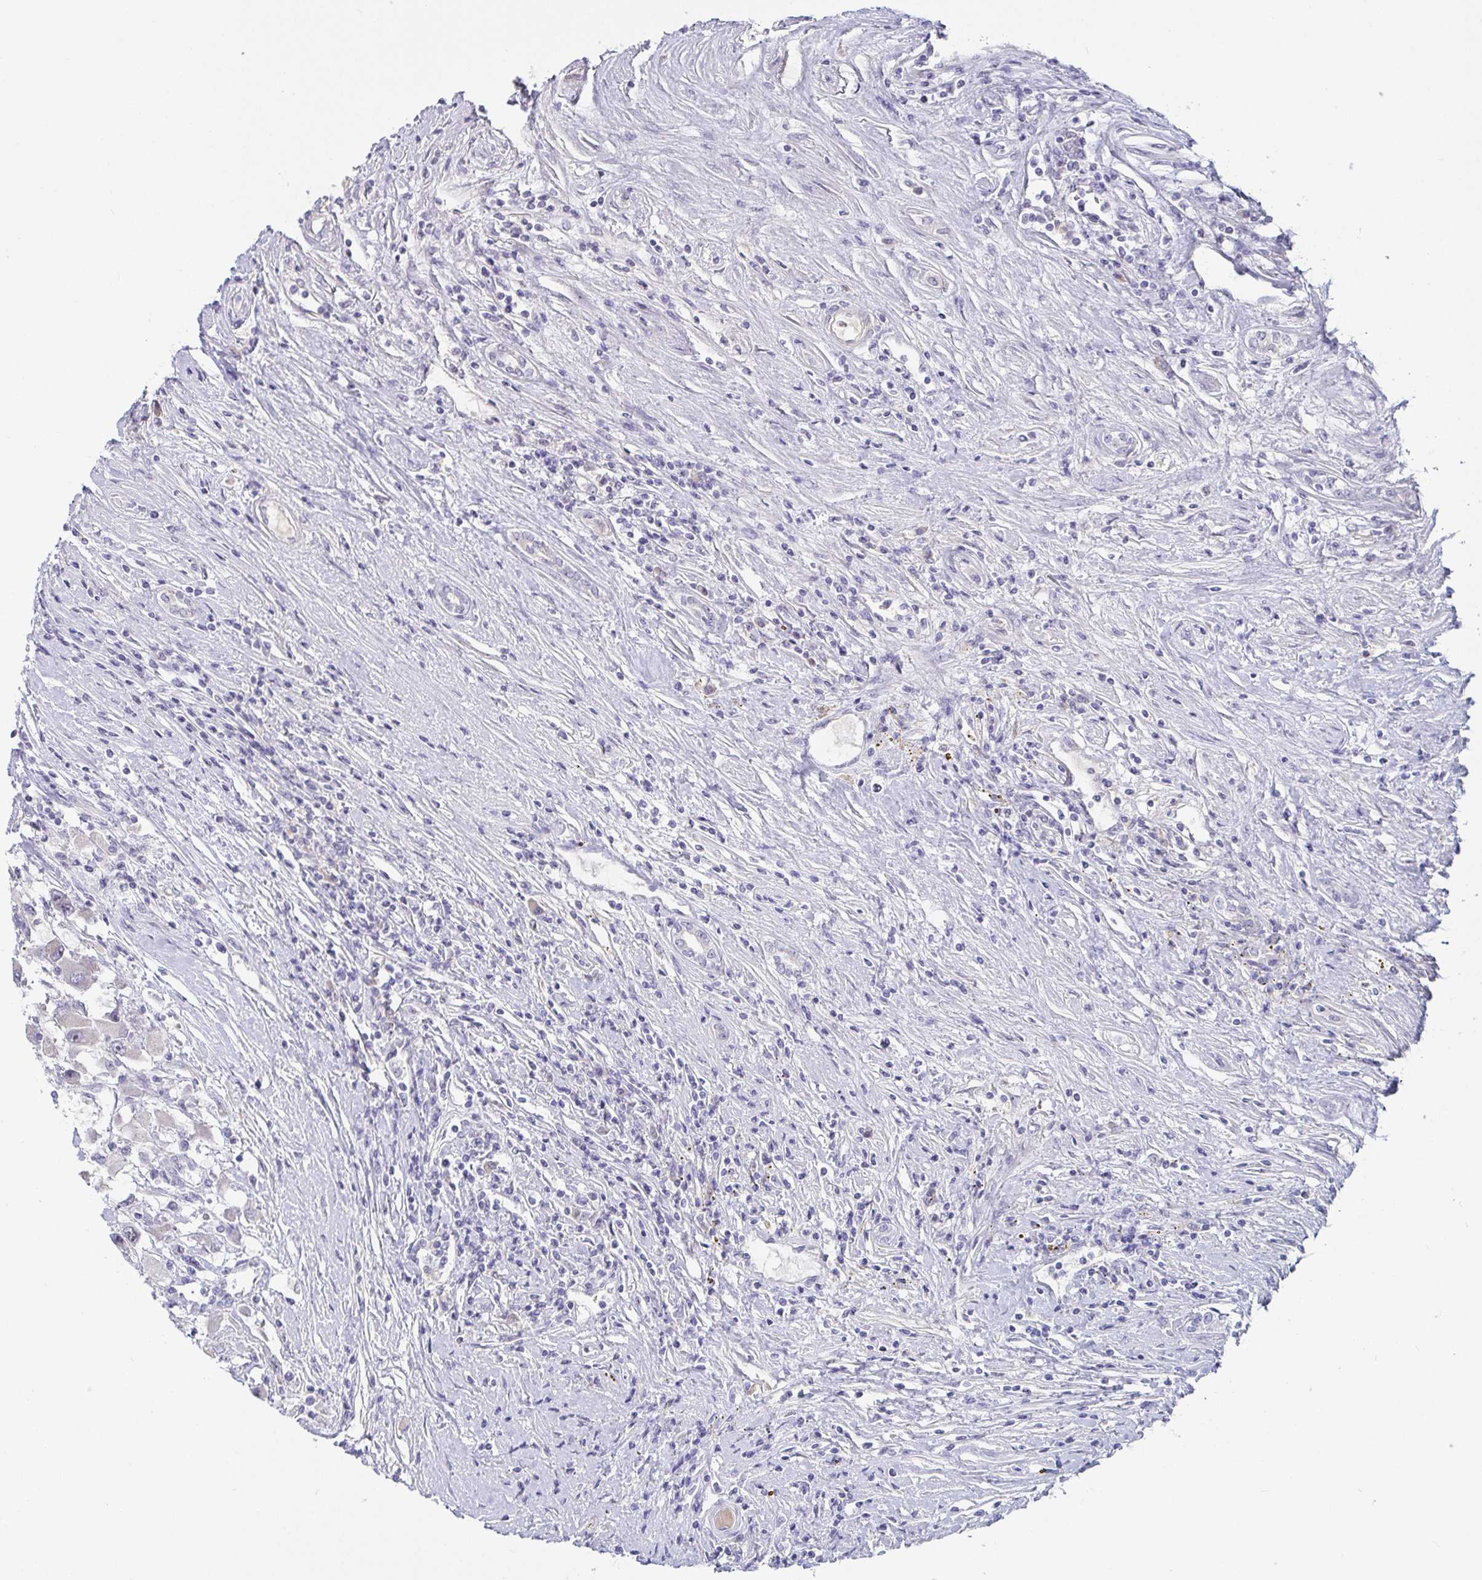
{"staining": {"intensity": "negative", "quantity": "none", "location": "none"}, "tissue": "renal cancer", "cell_type": "Tumor cells", "image_type": "cancer", "snomed": [{"axis": "morphology", "description": "Adenocarcinoma, NOS"}, {"axis": "topography", "description": "Kidney"}], "caption": "Micrograph shows no significant protein staining in tumor cells of renal adenocarcinoma.", "gene": "MYC", "patient": {"sex": "female", "age": 67}}